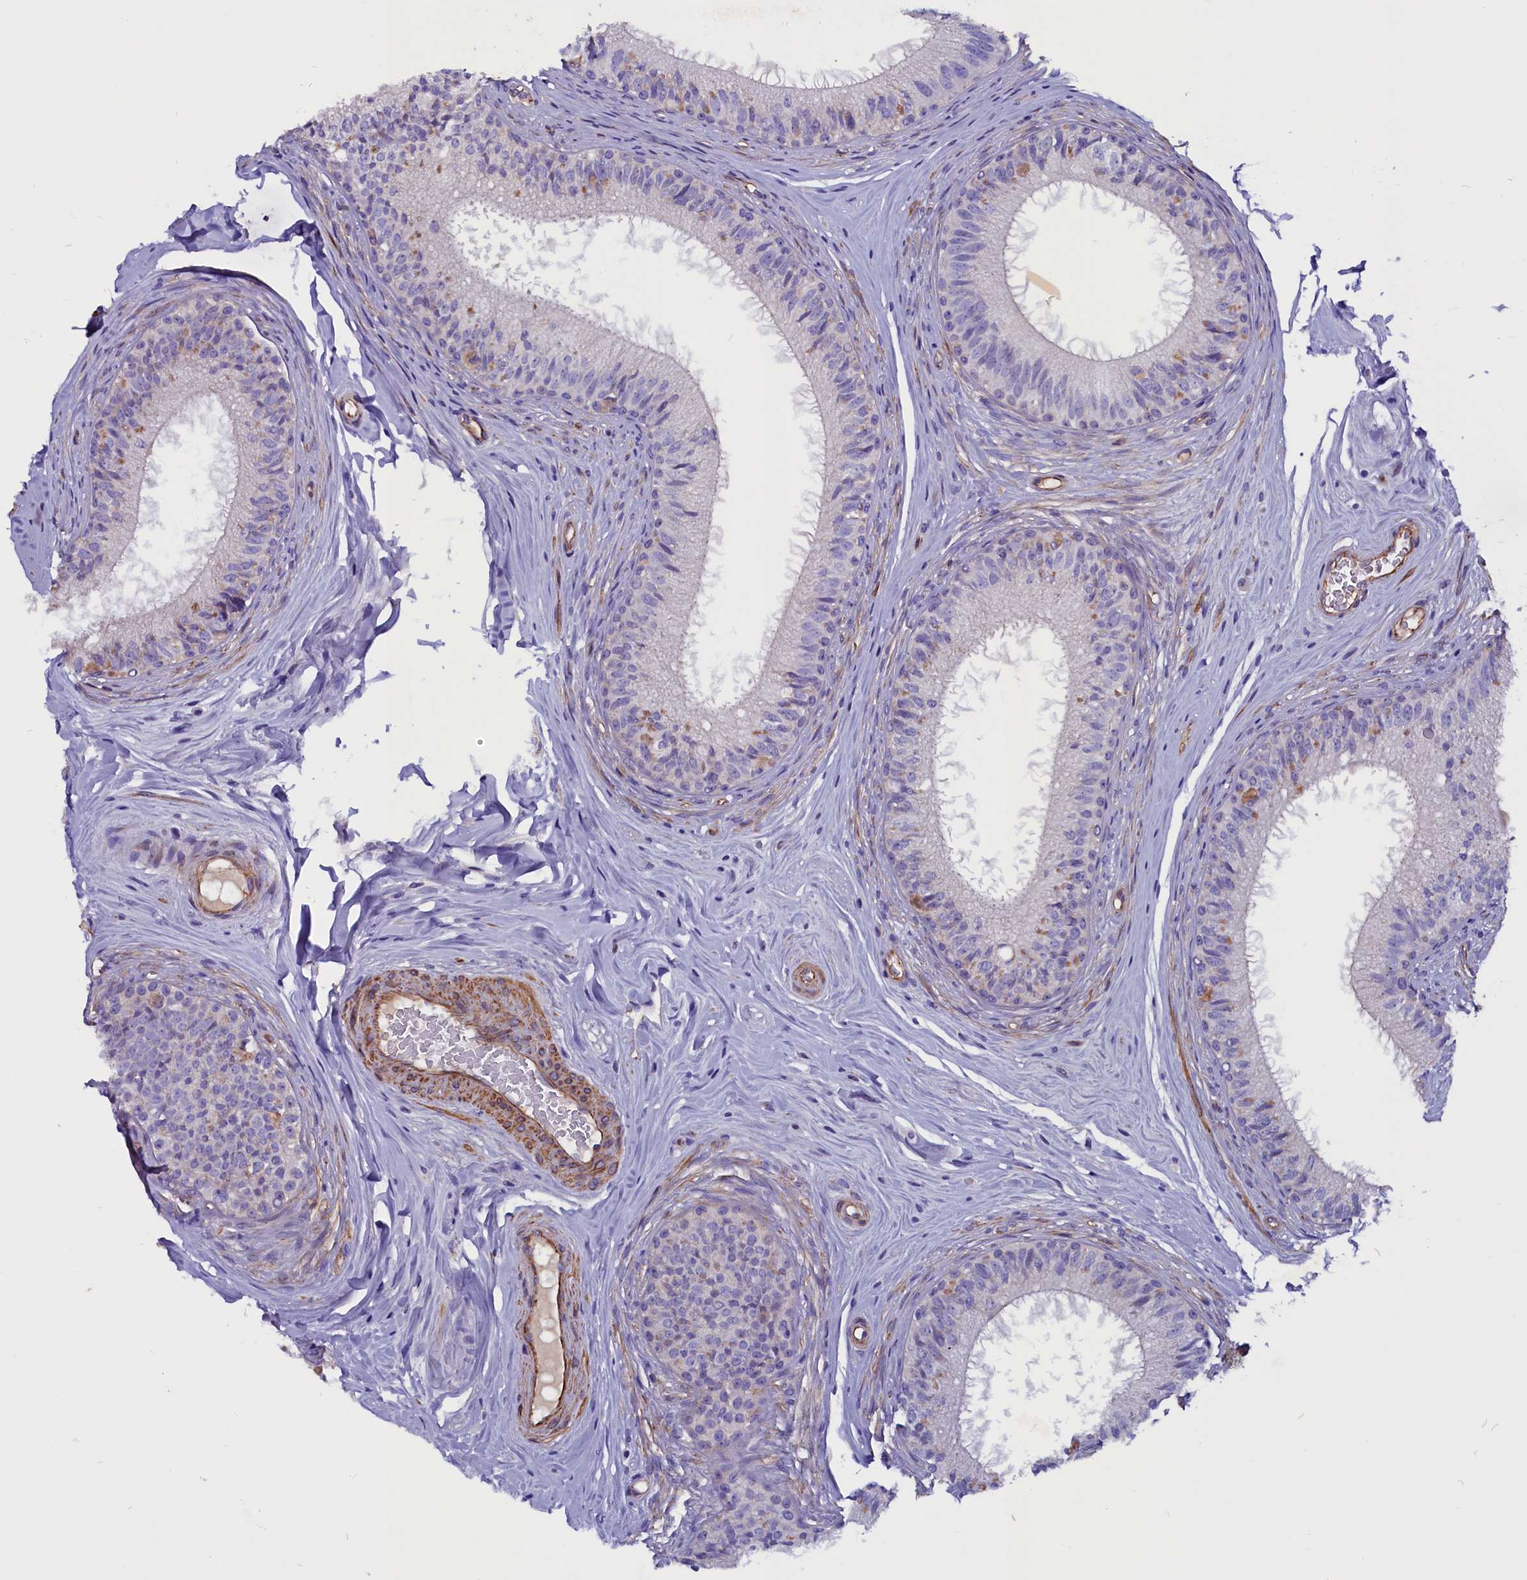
{"staining": {"intensity": "negative", "quantity": "none", "location": "none"}, "tissue": "epididymis", "cell_type": "Glandular cells", "image_type": "normal", "snomed": [{"axis": "morphology", "description": "Normal tissue, NOS"}, {"axis": "topography", "description": "Epididymis"}], "caption": "Immunohistochemistry (IHC) photomicrograph of benign human epididymis stained for a protein (brown), which exhibits no expression in glandular cells. The staining is performed using DAB brown chromogen with nuclei counter-stained in using hematoxylin.", "gene": "ZNF749", "patient": {"sex": "male", "age": 33}}